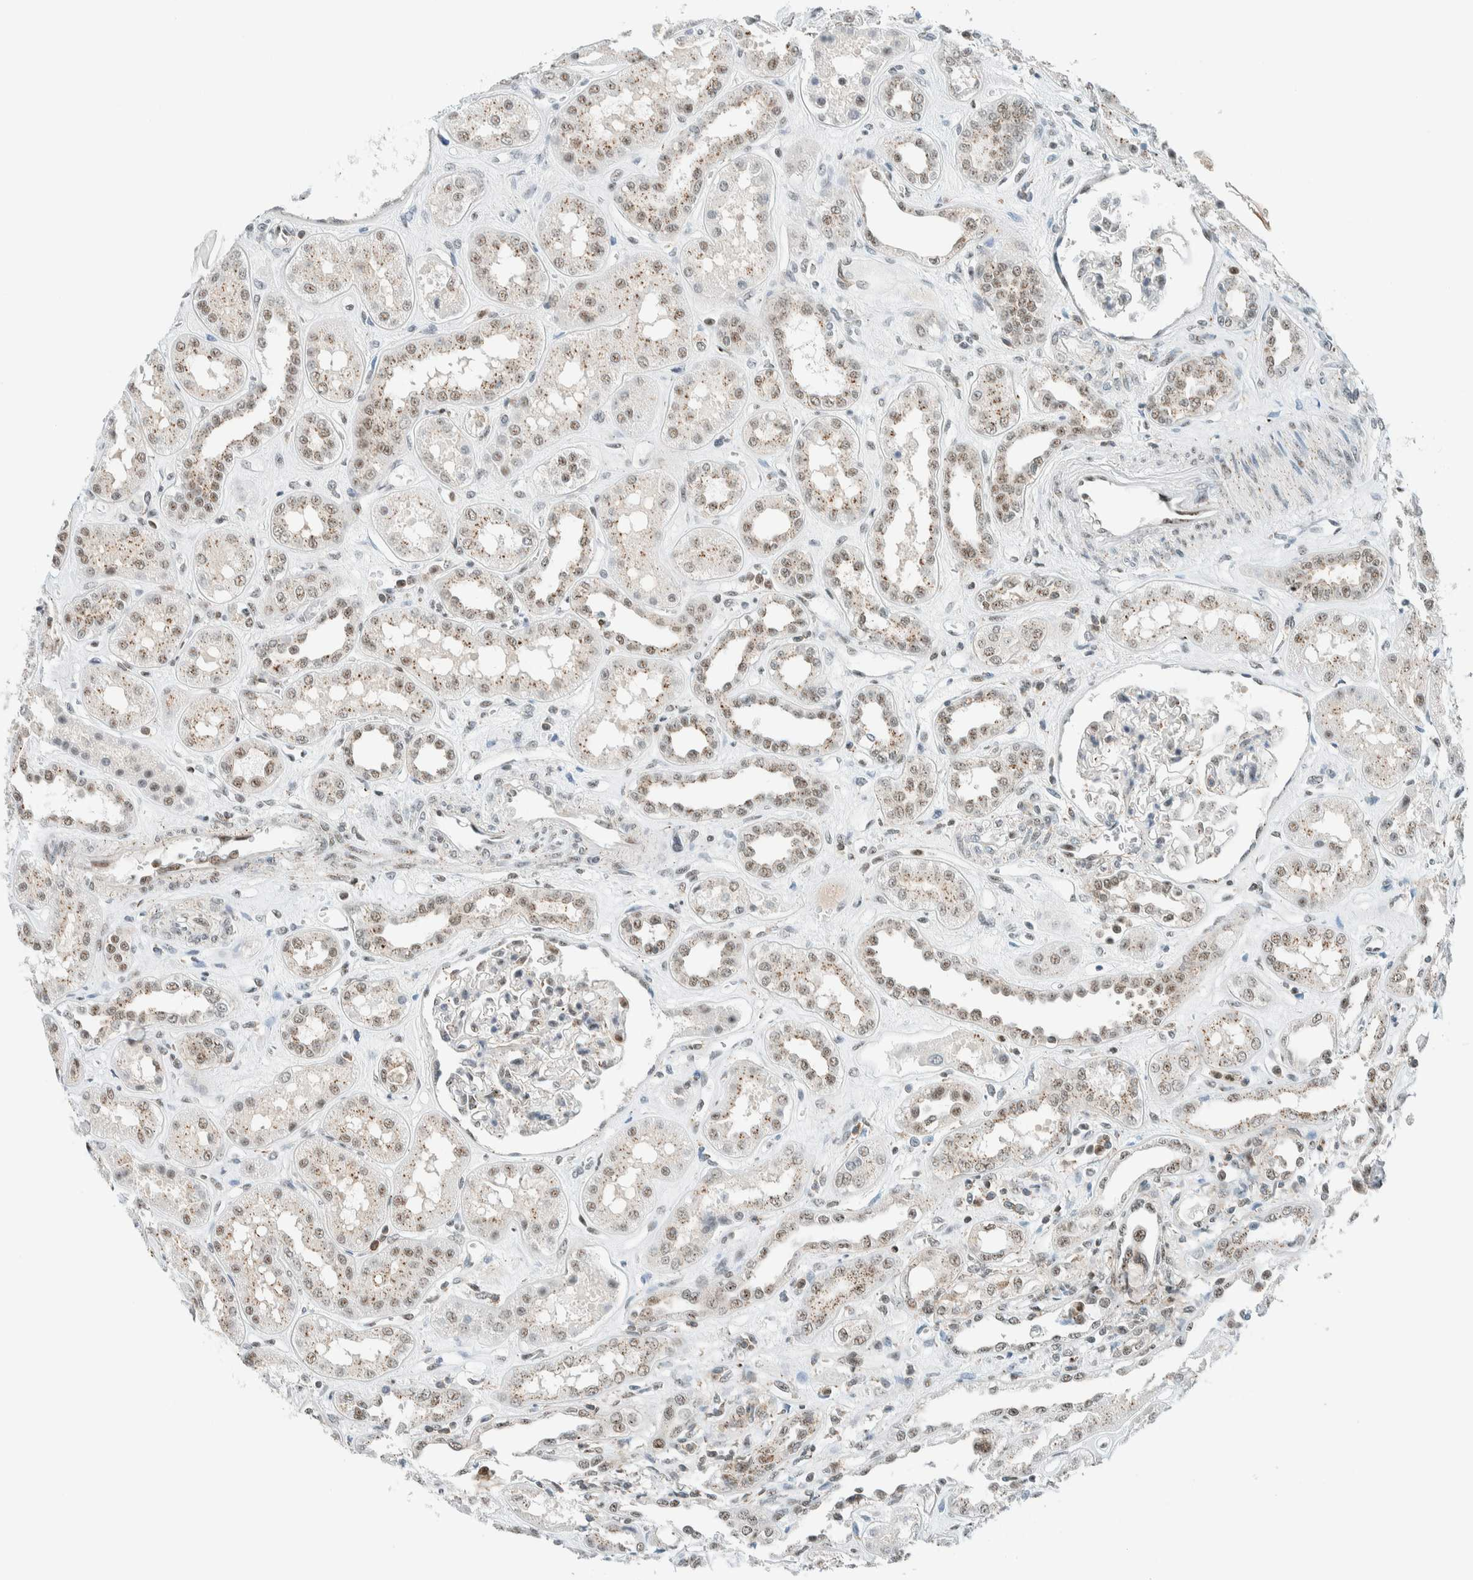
{"staining": {"intensity": "moderate", "quantity": "<25%", "location": "nuclear"}, "tissue": "kidney", "cell_type": "Cells in glomeruli", "image_type": "normal", "snomed": [{"axis": "morphology", "description": "Normal tissue, NOS"}, {"axis": "topography", "description": "Kidney"}], "caption": "The image demonstrates immunohistochemical staining of benign kidney. There is moderate nuclear staining is seen in approximately <25% of cells in glomeruli.", "gene": "CYSRT1", "patient": {"sex": "male", "age": 59}}